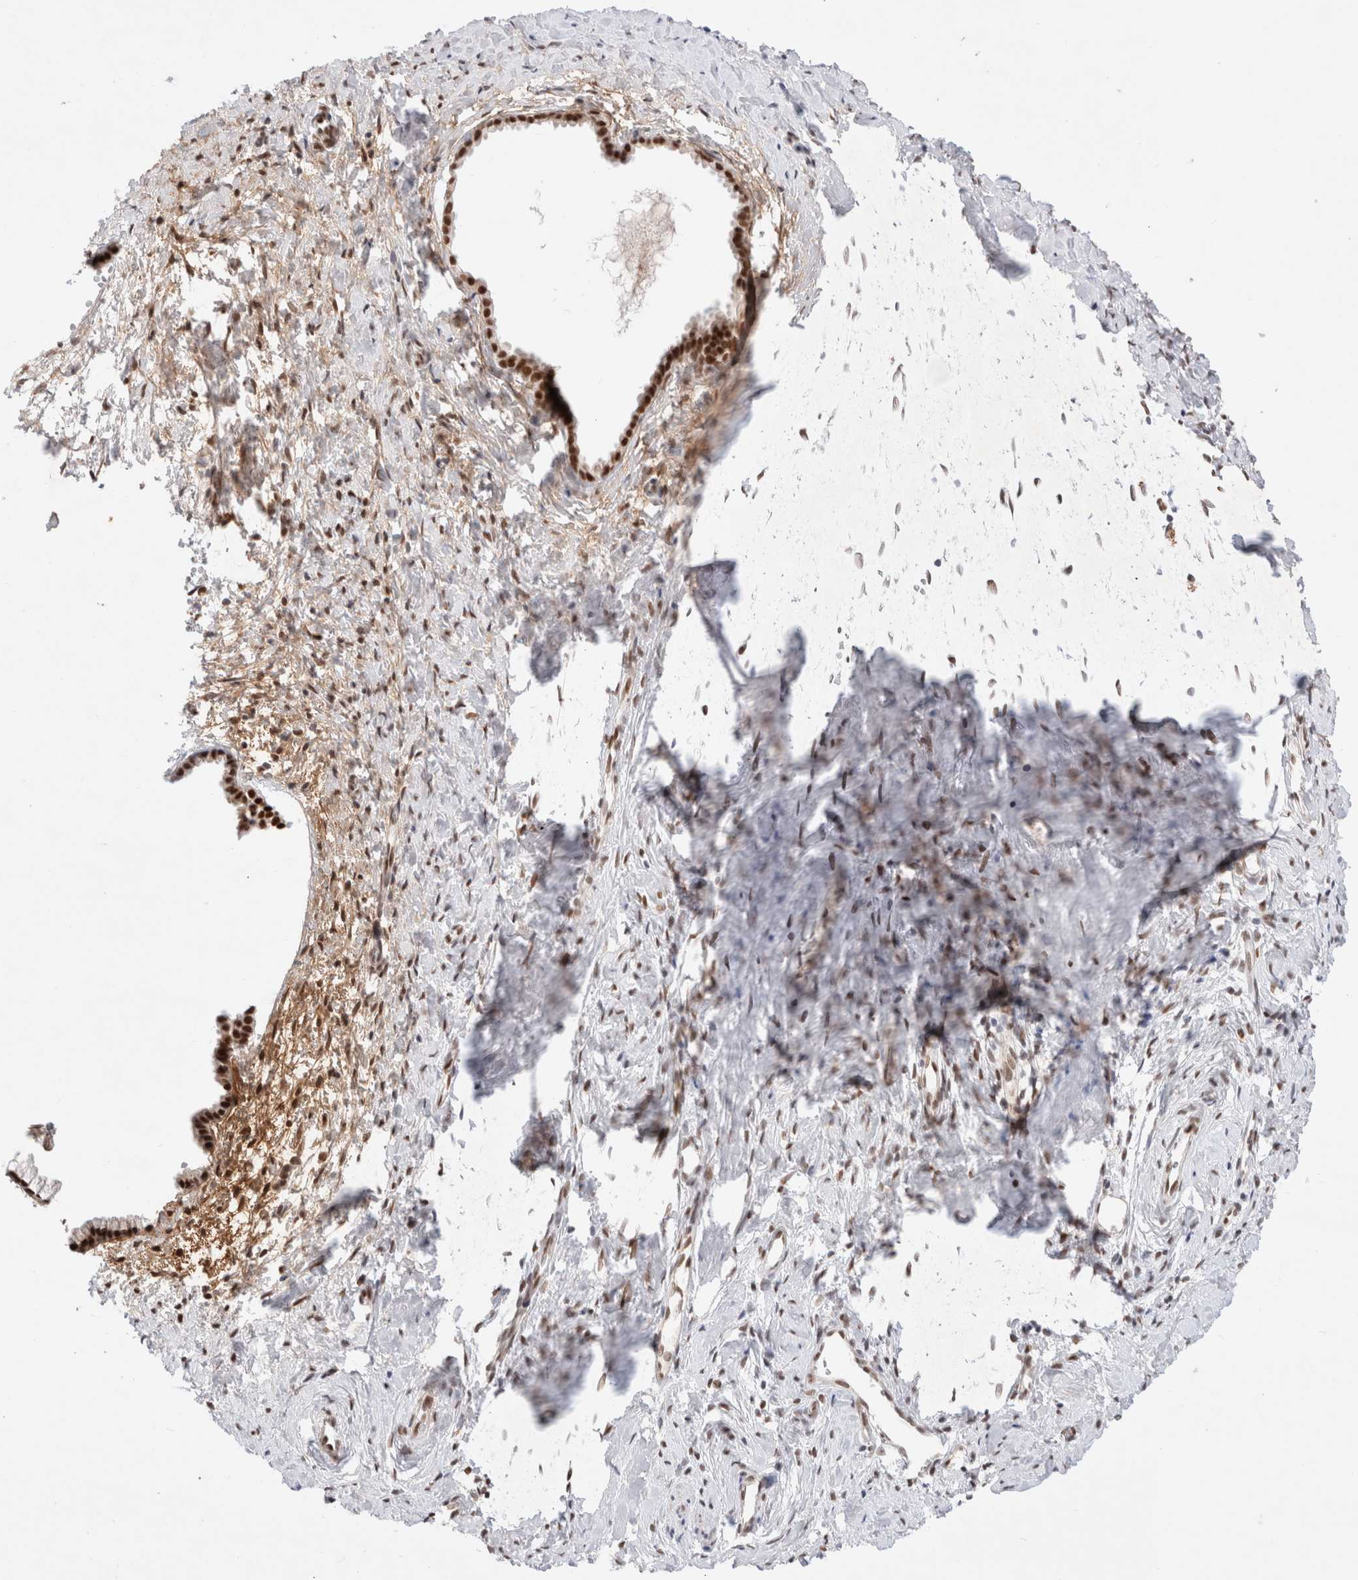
{"staining": {"intensity": "strong", "quantity": ">75%", "location": "nuclear"}, "tissue": "cervix", "cell_type": "Glandular cells", "image_type": "normal", "snomed": [{"axis": "morphology", "description": "Normal tissue, NOS"}, {"axis": "topography", "description": "Cervix"}], "caption": "IHC micrograph of normal cervix stained for a protein (brown), which exhibits high levels of strong nuclear staining in approximately >75% of glandular cells.", "gene": "GTF2I", "patient": {"sex": "female", "age": 75}}